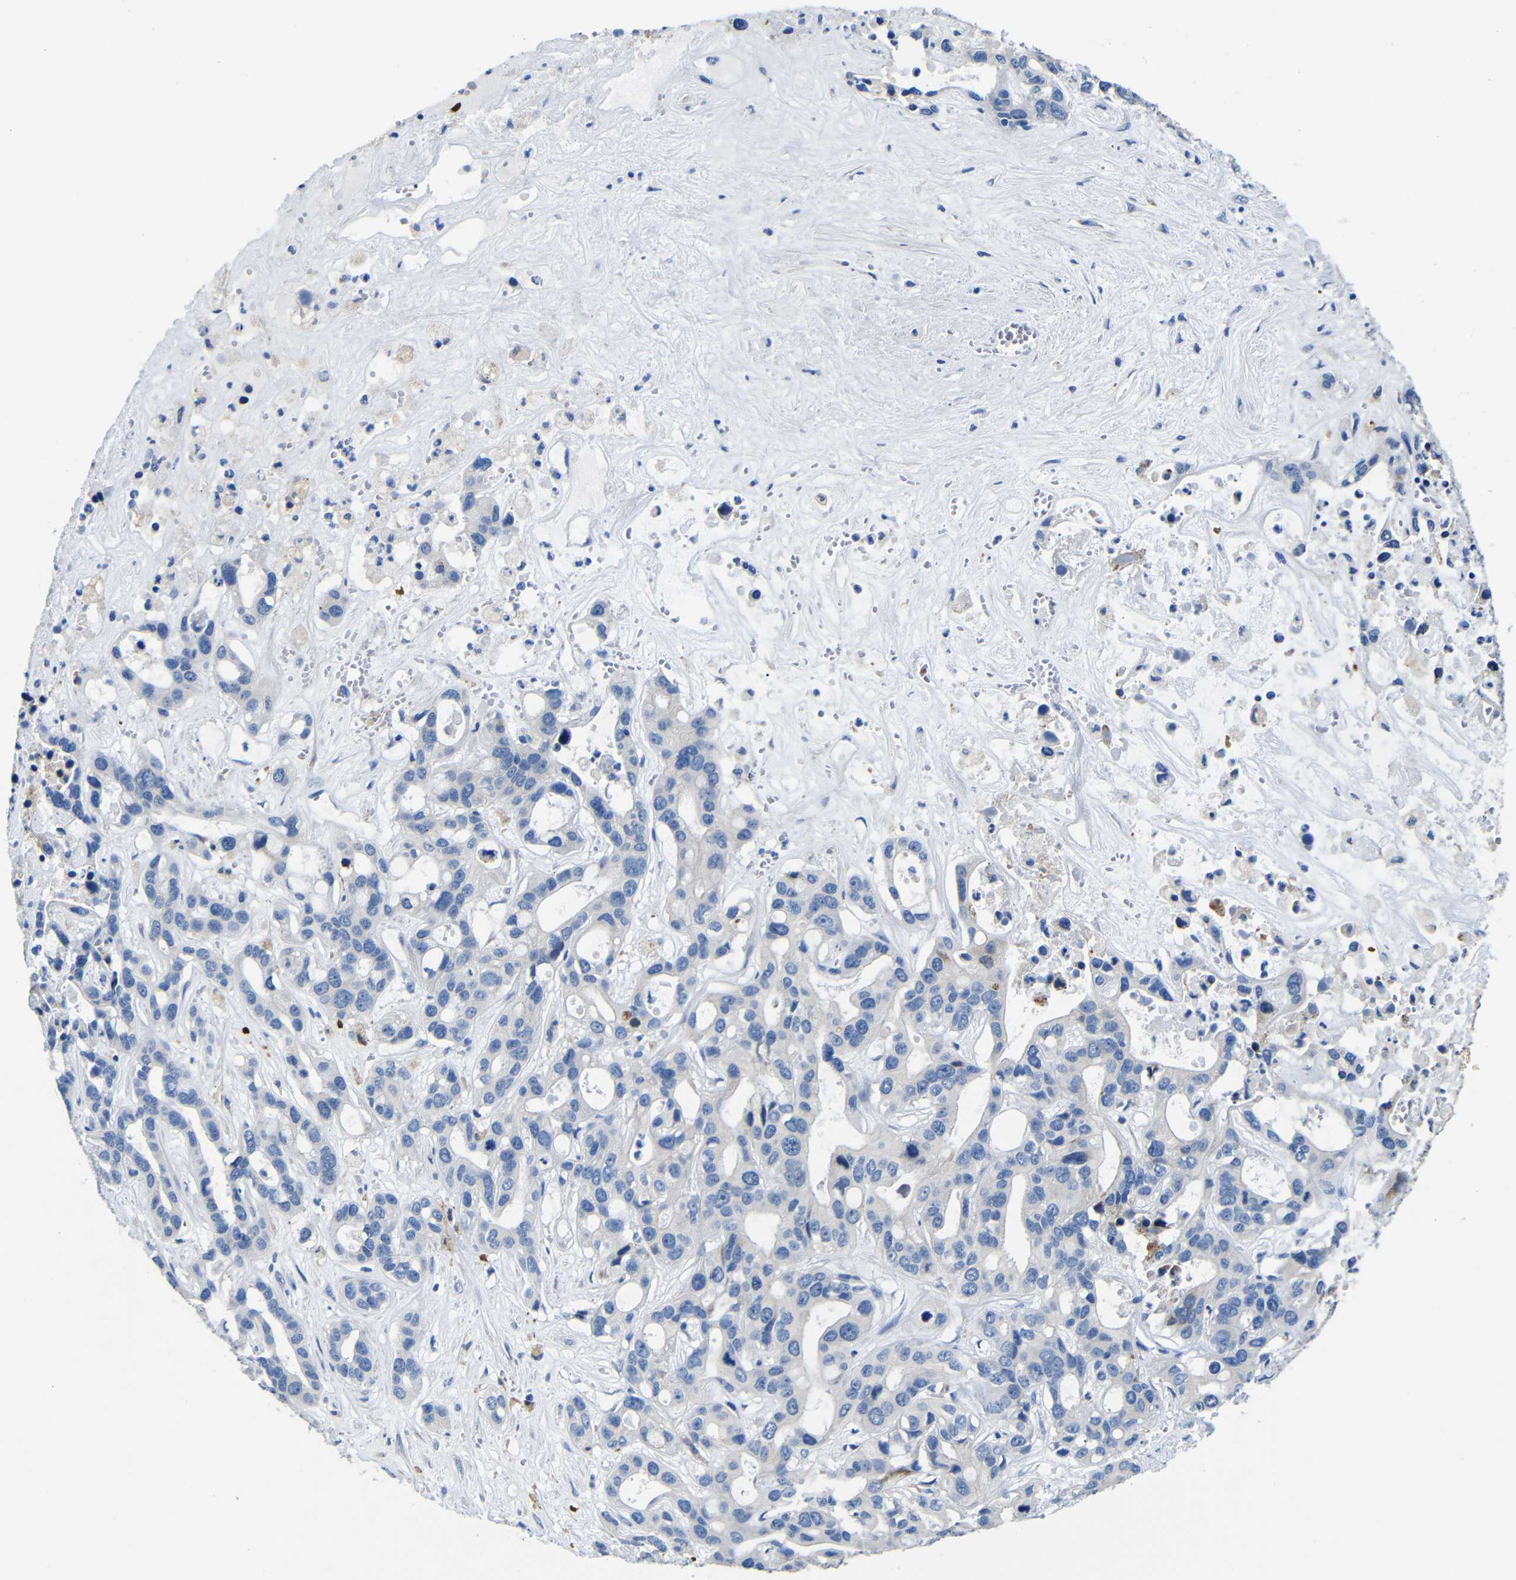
{"staining": {"intensity": "negative", "quantity": "none", "location": "none"}, "tissue": "liver cancer", "cell_type": "Tumor cells", "image_type": "cancer", "snomed": [{"axis": "morphology", "description": "Cholangiocarcinoma"}, {"axis": "topography", "description": "Liver"}], "caption": "Immunohistochemical staining of human cholangiocarcinoma (liver) shows no significant expression in tumor cells.", "gene": "TNFAIP1", "patient": {"sex": "female", "age": 65}}